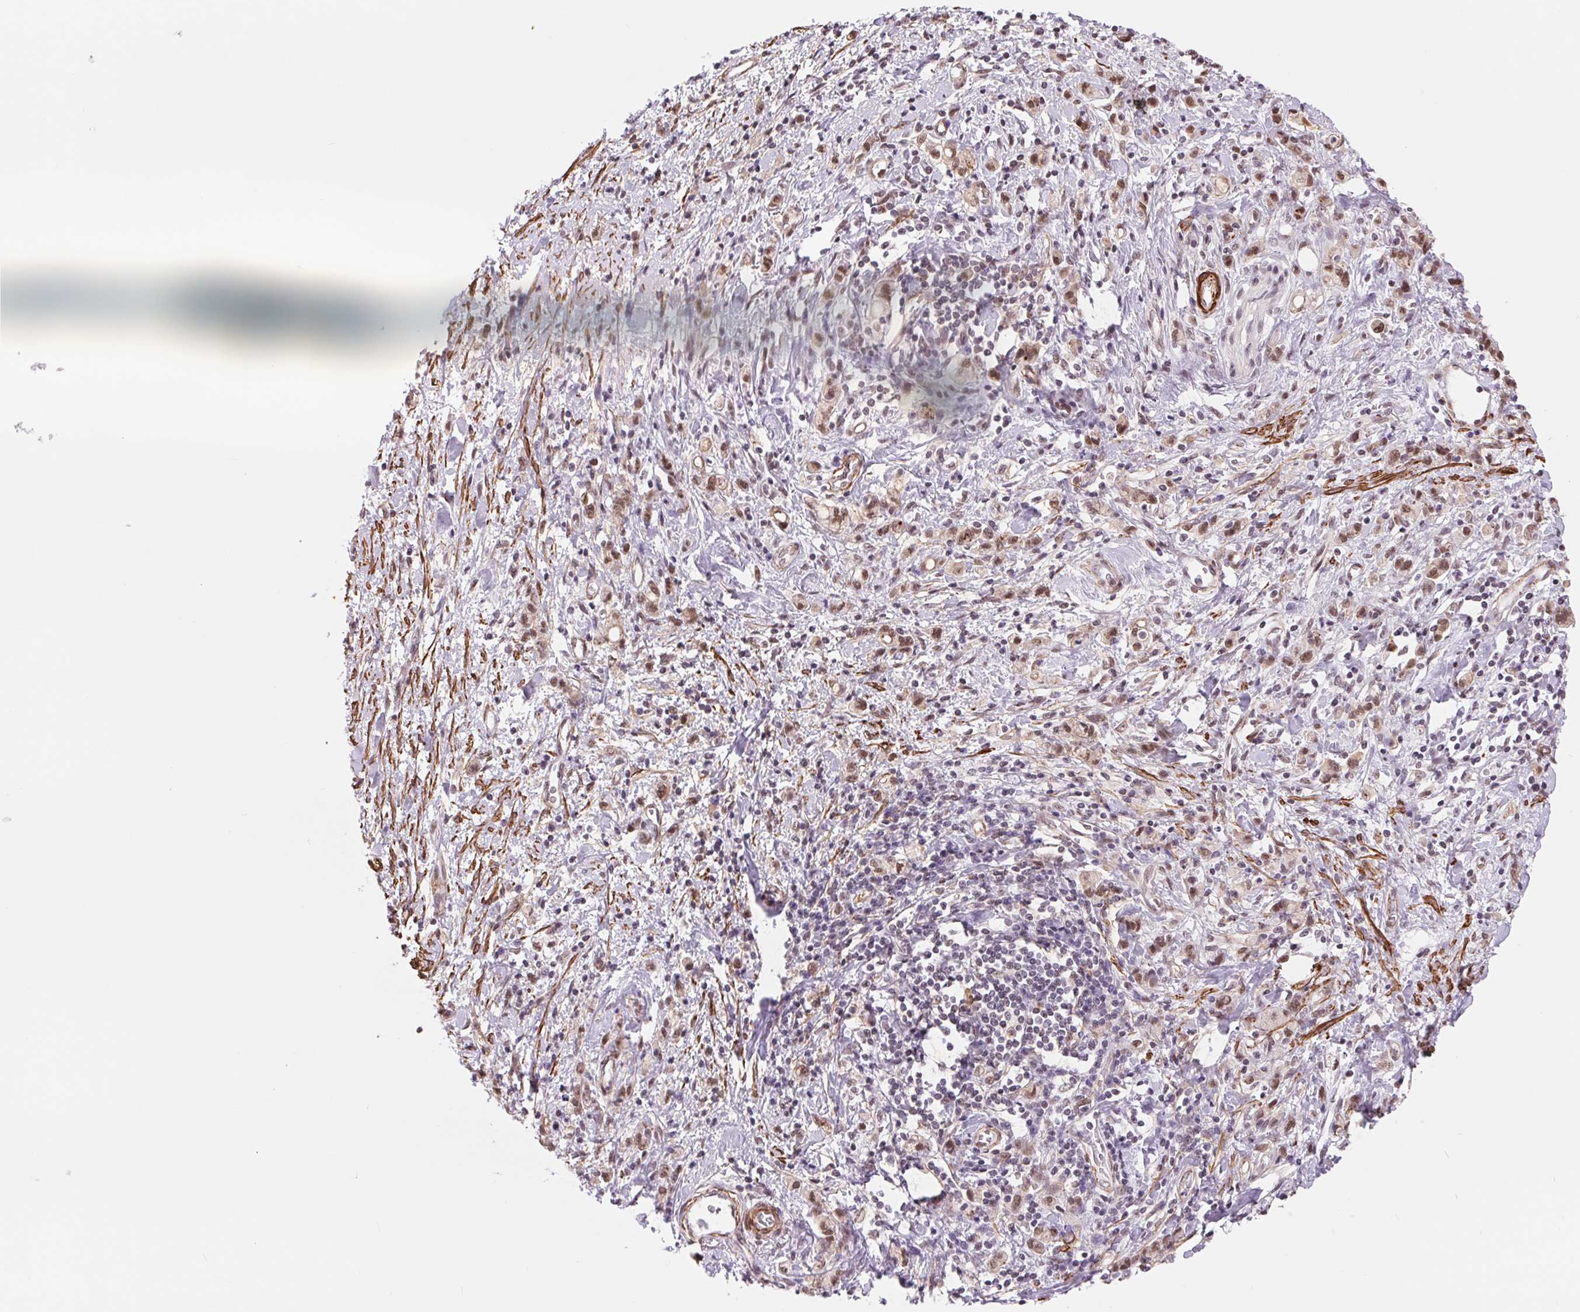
{"staining": {"intensity": "moderate", "quantity": ">75%", "location": "nuclear"}, "tissue": "stomach cancer", "cell_type": "Tumor cells", "image_type": "cancer", "snomed": [{"axis": "morphology", "description": "Adenocarcinoma, NOS"}, {"axis": "topography", "description": "Stomach"}], "caption": "Protein staining displays moderate nuclear positivity in about >75% of tumor cells in stomach cancer. The staining was performed using DAB to visualize the protein expression in brown, while the nuclei were stained in blue with hematoxylin (Magnification: 20x).", "gene": "BCAT1", "patient": {"sex": "male", "age": 77}}